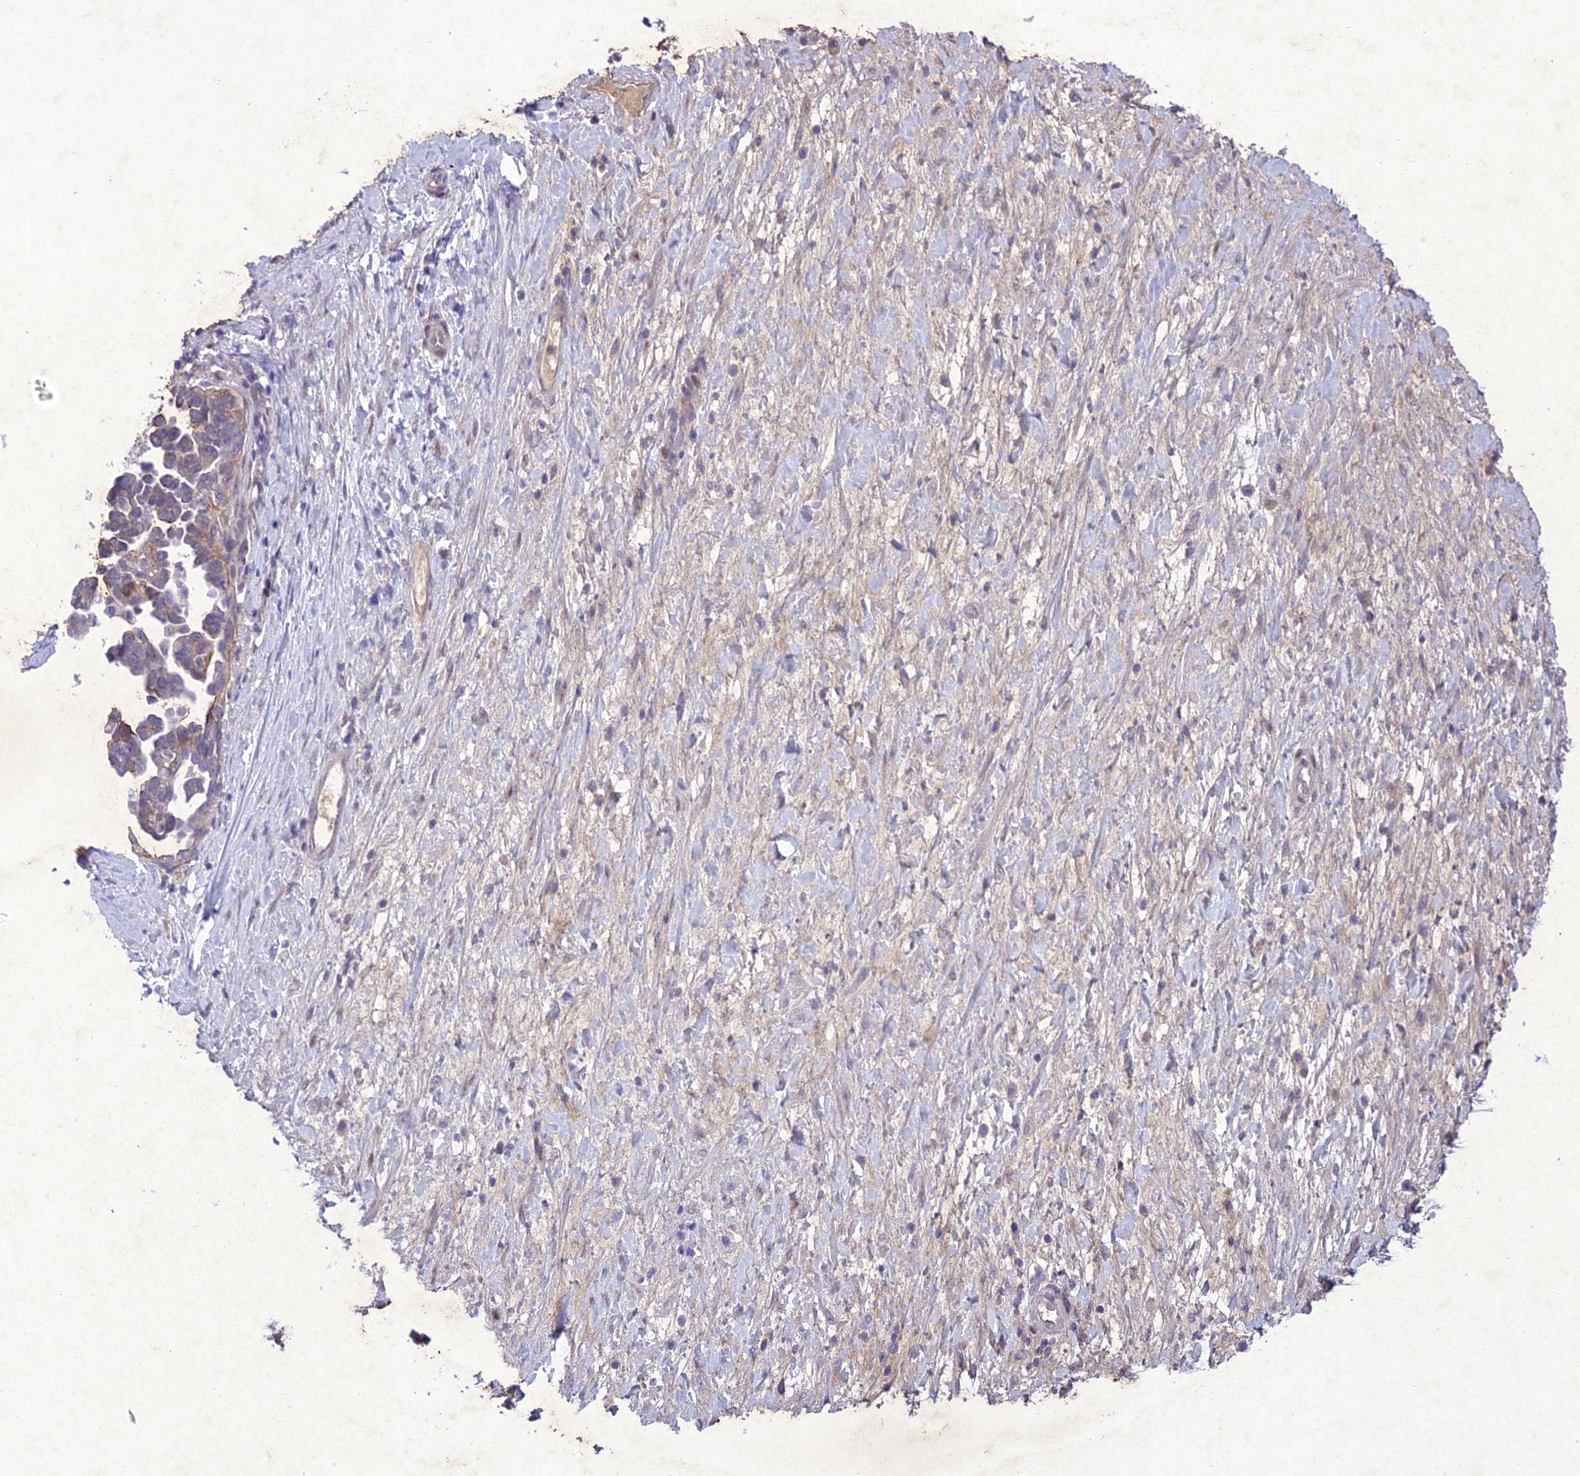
{"staining": {"intensity": "weak", "quantity": "25%-75%", "location": "cytoplasmic/membranous"}, "tissue": "ovarian cancer", "cell_type": "Tumor cells", "image_type": "cancer", "snomed": [{"axis": "morphology", "description": "Cystadenocarcinoma, serous, NOS"}, {"axis": "topography", "description": "Ovary"}], "caption": "Immunohistochemical staining of ovarian cancer reveals weak cytoplasmic/membranous protein positivity in about 25%-75% of tumor cells. Using DAB (3,3'-diaminobenzidine) (brown) and hematoxylin (blue) stains, captured at high magnification using brightfield microscopy.", "gene": "ANKRD52", "patient": {"sex": "female", "age": 54}}